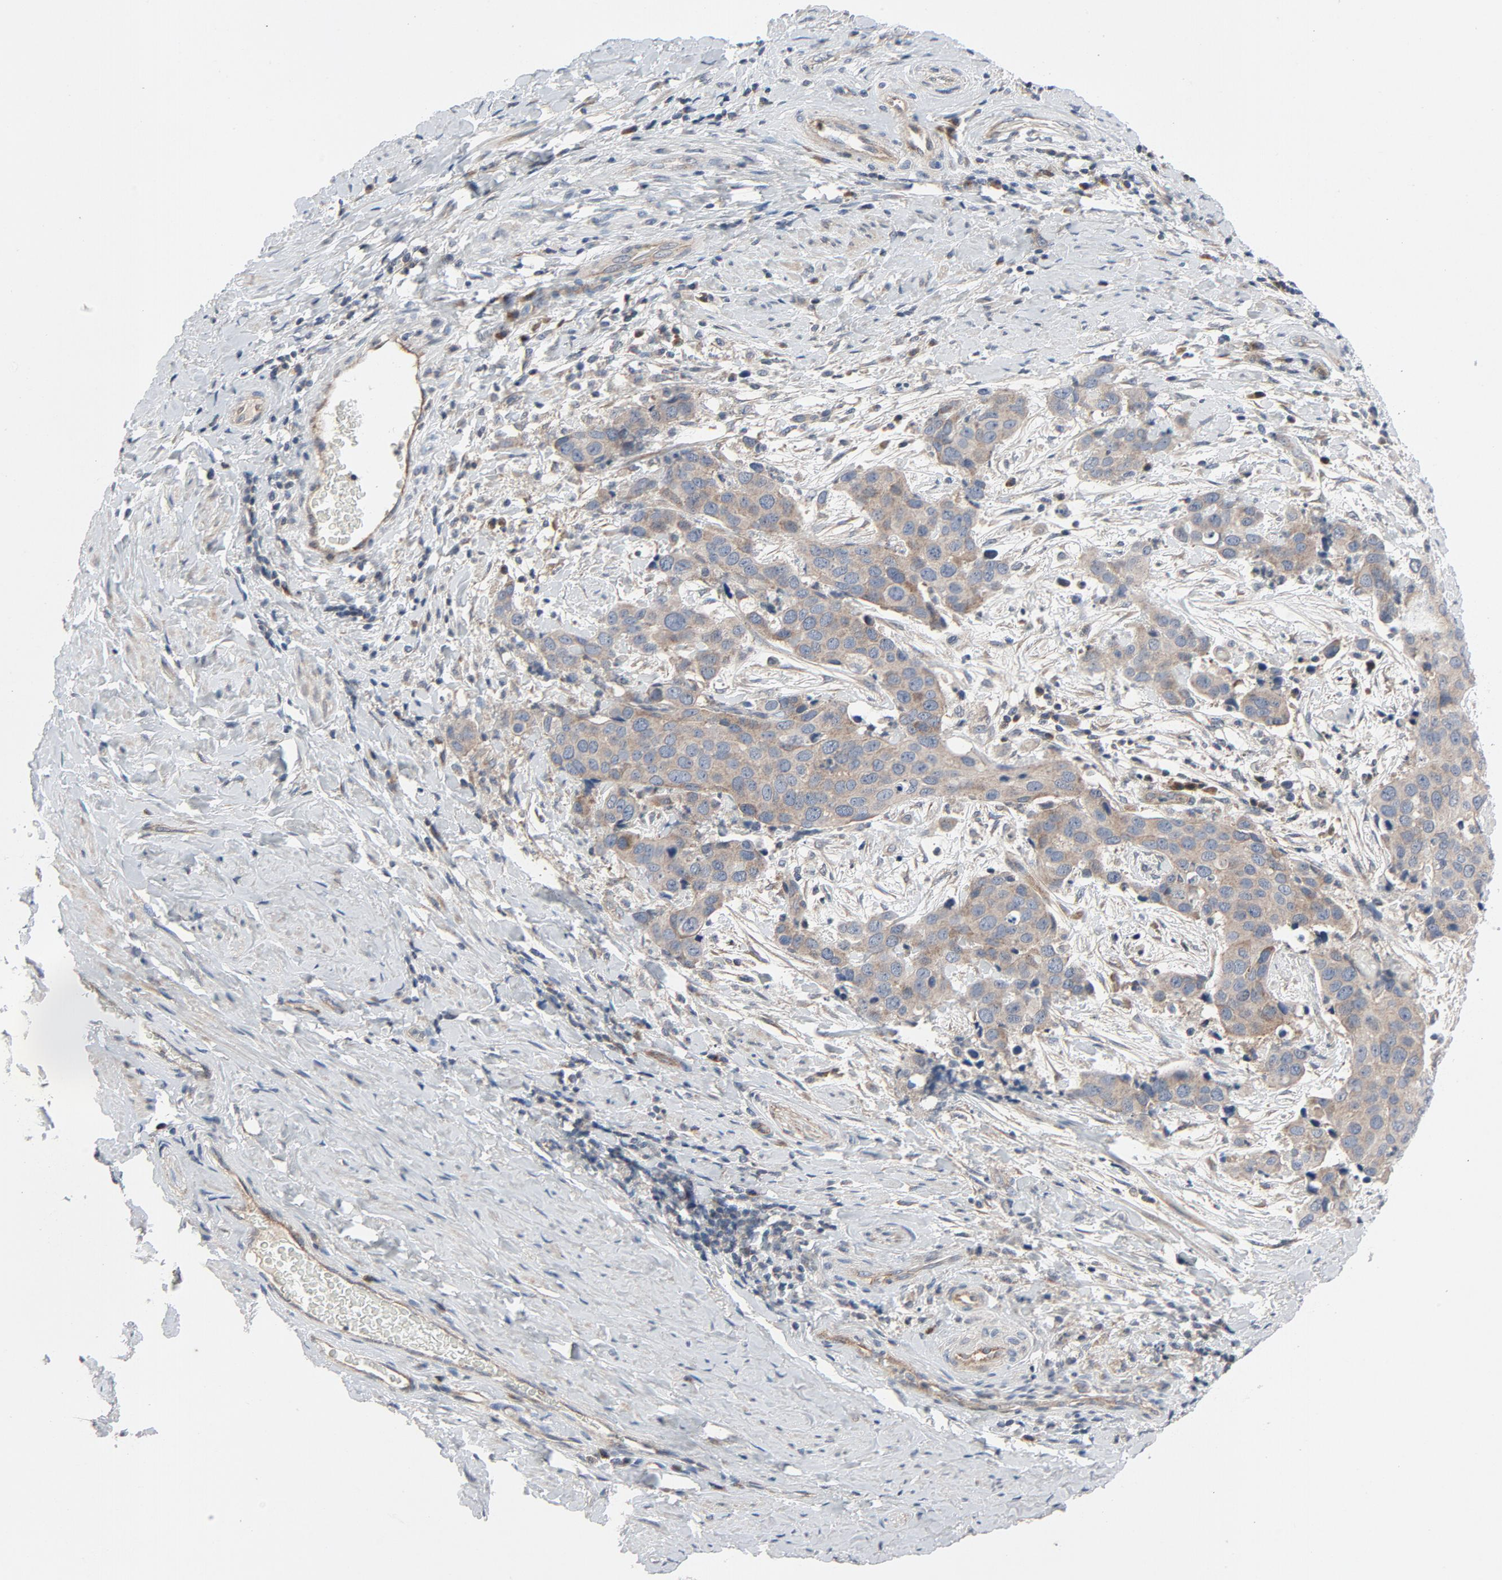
{"staining": {"intensity": "moderate", "quantity": ">75%", "location": "cytoplasmic/membranous"}, "tissue": "cervical cancer", "cell_type": "Tumor cells", "image_type": "cancer", "snomed": [{"axis": "morphology", "description": "Squamous cell carcinoma, NOS"}, {"axis": "topography", "description": "Cervix"}], "caption": "A high-resolution photomicrograph shows IHC staining of cervical cancer (squamous cell carcinoma), which displays moderate cytoplasmic/membranous positivity in approximately >75% of tumor cells. (DAB IHC with brightfield microscopy, high magnification).", "gene": "TSG101", "patient": {"sex": "female", "age": 54}}